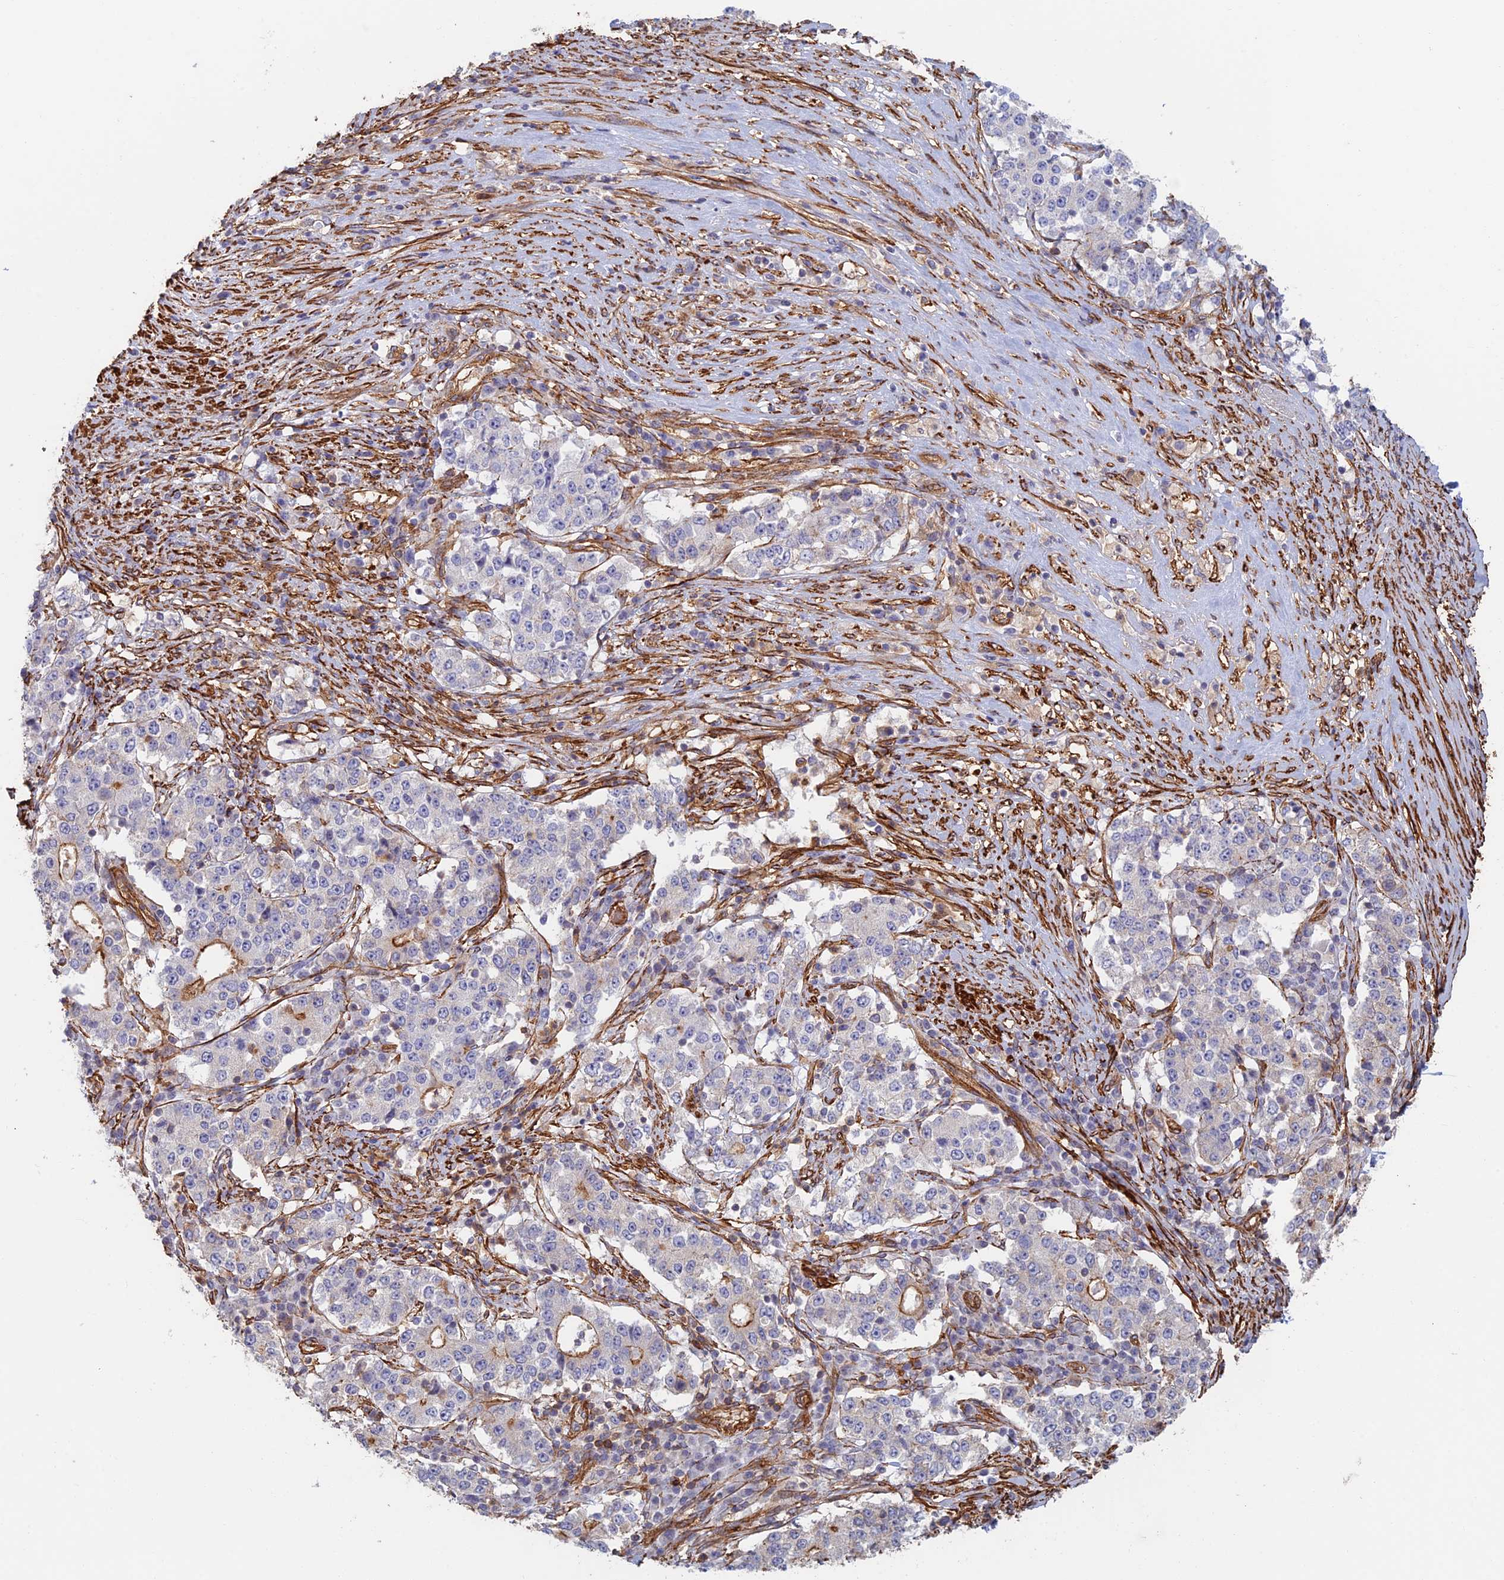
{"staining": {"intensity": "moderate", "quantity": "<25%", "location": "cytoplasmic/membranous"}, "tissue": "stomach cancer", "cell_type": "Tumor cells", "image_type": "cancer", "snomed": [{"axis": "morphology", "description": "Adenocarcinoma, NOS"}, {"axis": "topography", "description": "Stomach"}], "caption": "Immunohistochemical staining of human adenocarcinoma (stomach) displays low levels of moderate cytoplasmic/membranous positivity in about <25% of tumor cells.", "gene": "PAK4", "patient": {"sex": "male", "age": 59}}